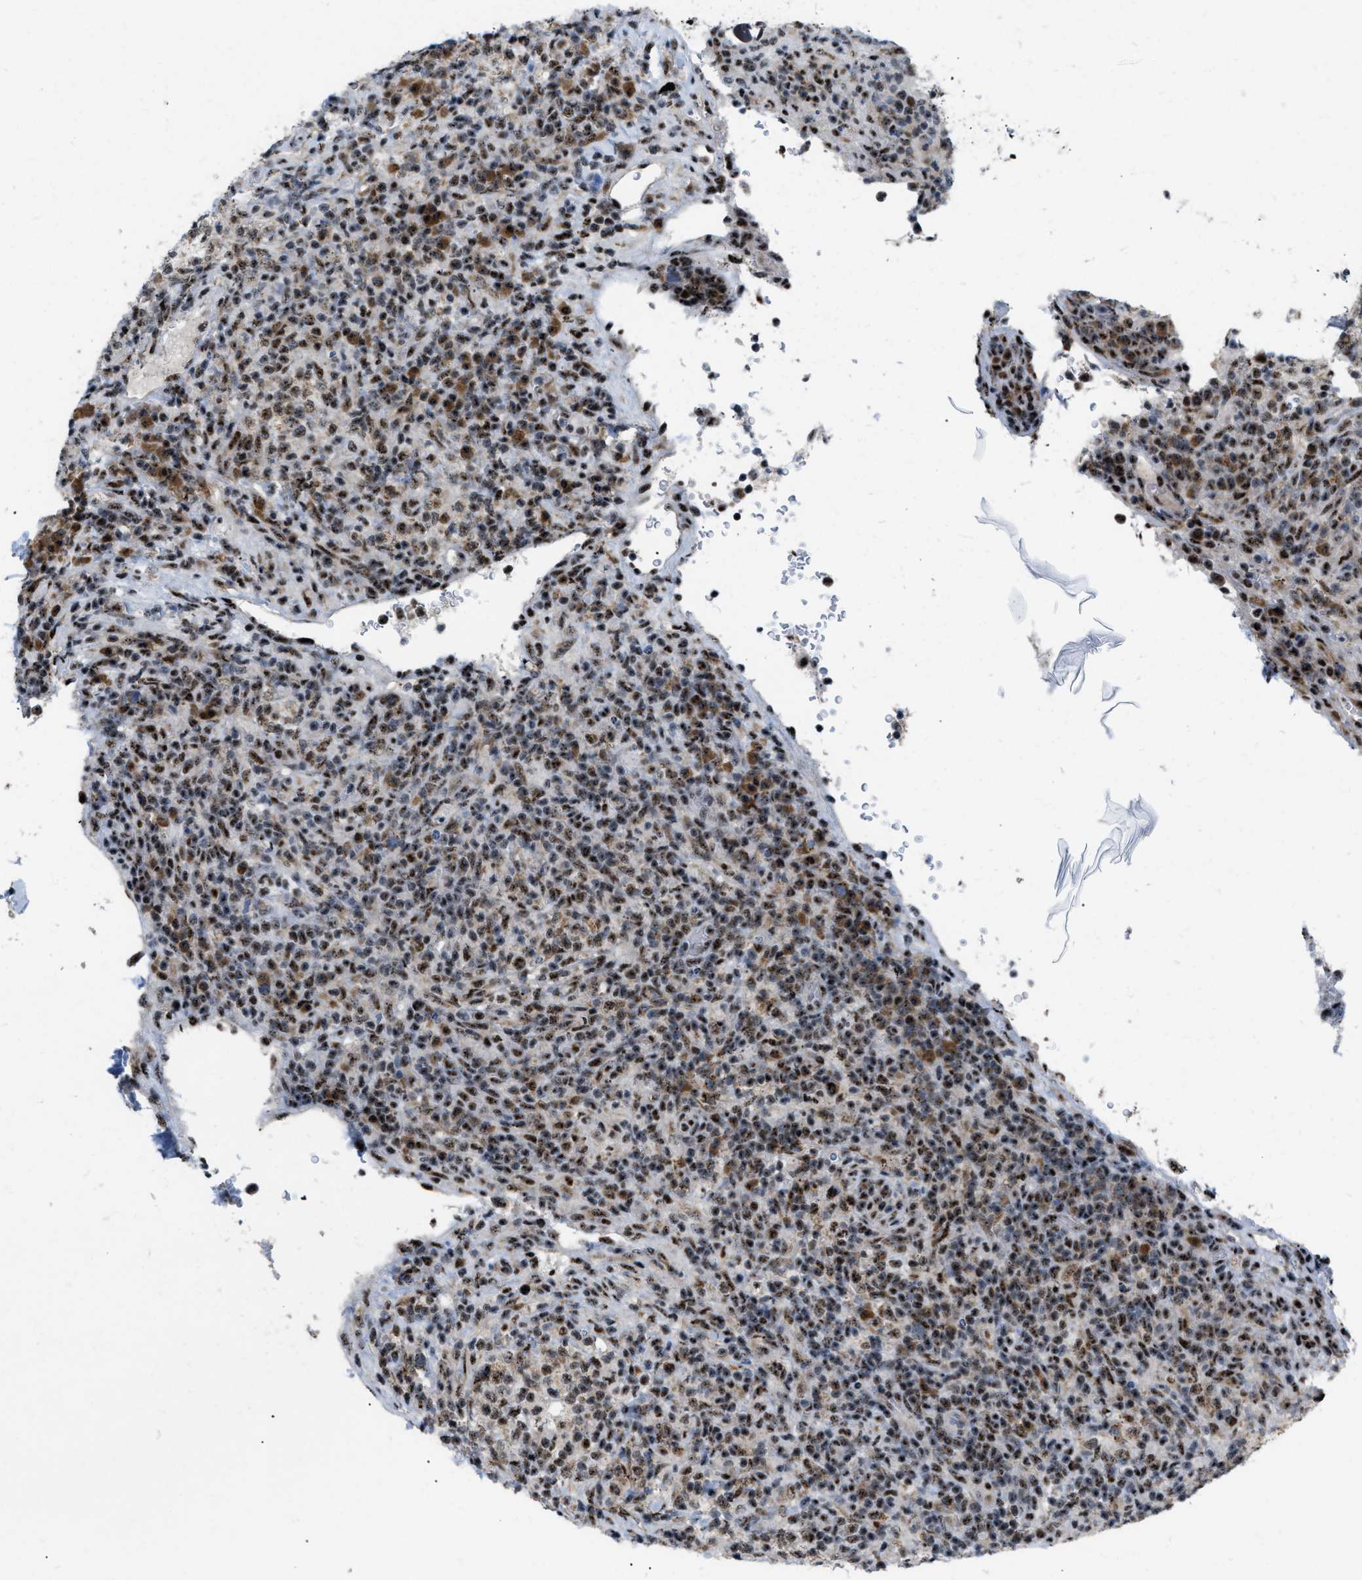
{"staining": {"intensity": "moderate", "quantity": "25%-75%", "location": "nuclear"}, "tissue": "lymphoma", "cell_type": "Tumor cells", "image_type": "cancer", "snomed": [{"axis": "morphology", "description": "Malignant lymphoma, non-Hodgkin's type, High grade"}, {"axis": "topography", "description": "Lymph node"}], "caption": "Moderate nuclear staining for a protein is present in about 25%-75% of tumor cells of malignant lymphoma, non-Hodgkin's type (high-grade) using immunohistochemistry.", "gene": "CDR2", "patient": {"sex": "female", "age": 76}}